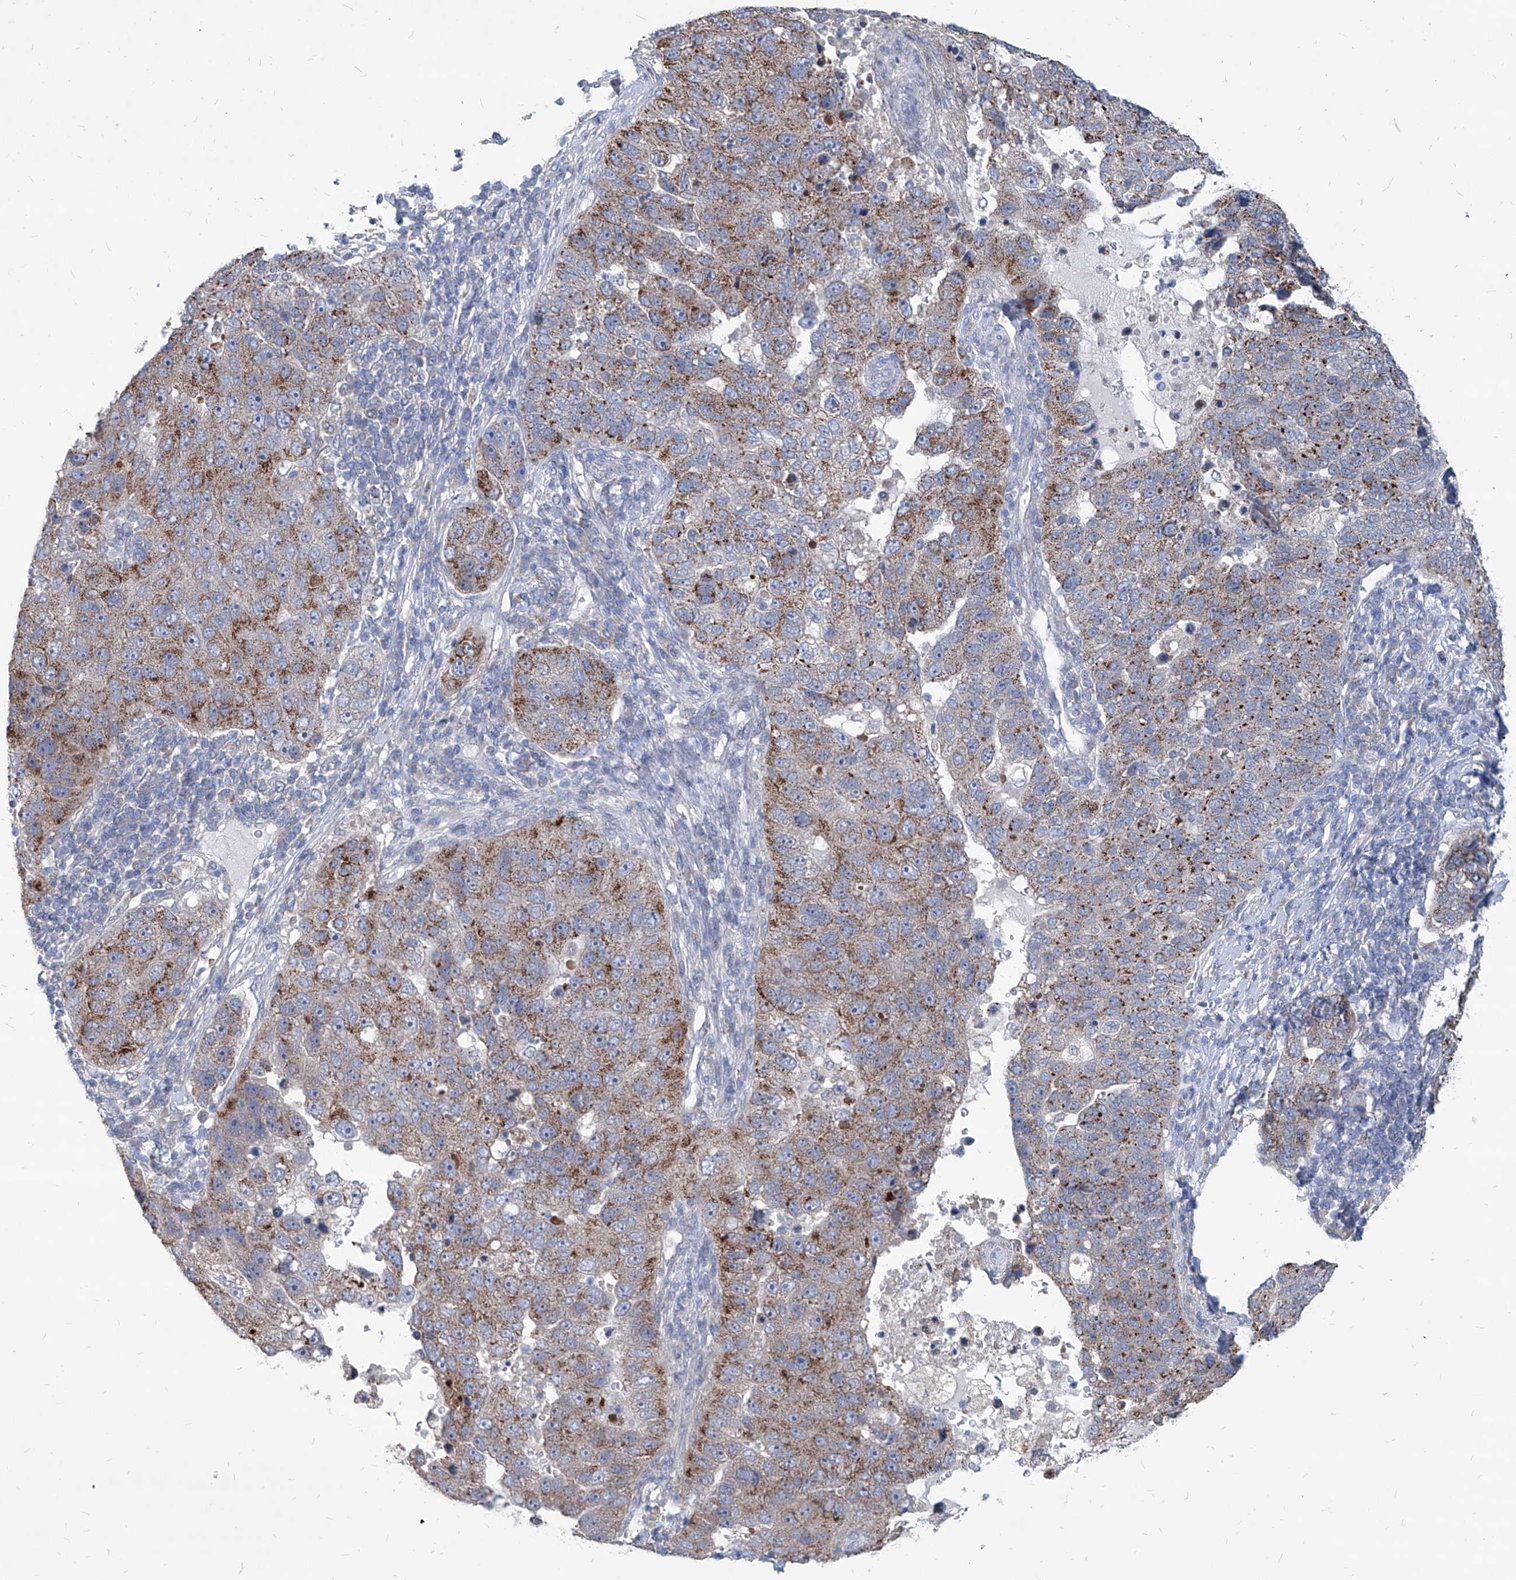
{"staining": {"intensity": "moderate", "quantity": ">75%", "location": "cytoplasmic/membranous"}, "tissue": "pancreatic cancer", "cell_type": "Tumor cells", "image_type": "cancer", "snomed": [{"axis": "morphology", "description": "Adenocarcinoma, NOS"}, {"axis": "topography", "description": "Pancreas"}], "caption": "An immunohistochemistry micrograph of tumor tissue is shown. Protein staining in brown highlights moderate cytoplasmic/membranous positivity in pancreatic adenocarcinoma within tumor cells.", "gene": "AGPS", "patient": {"sex": "female", "age": 61}}